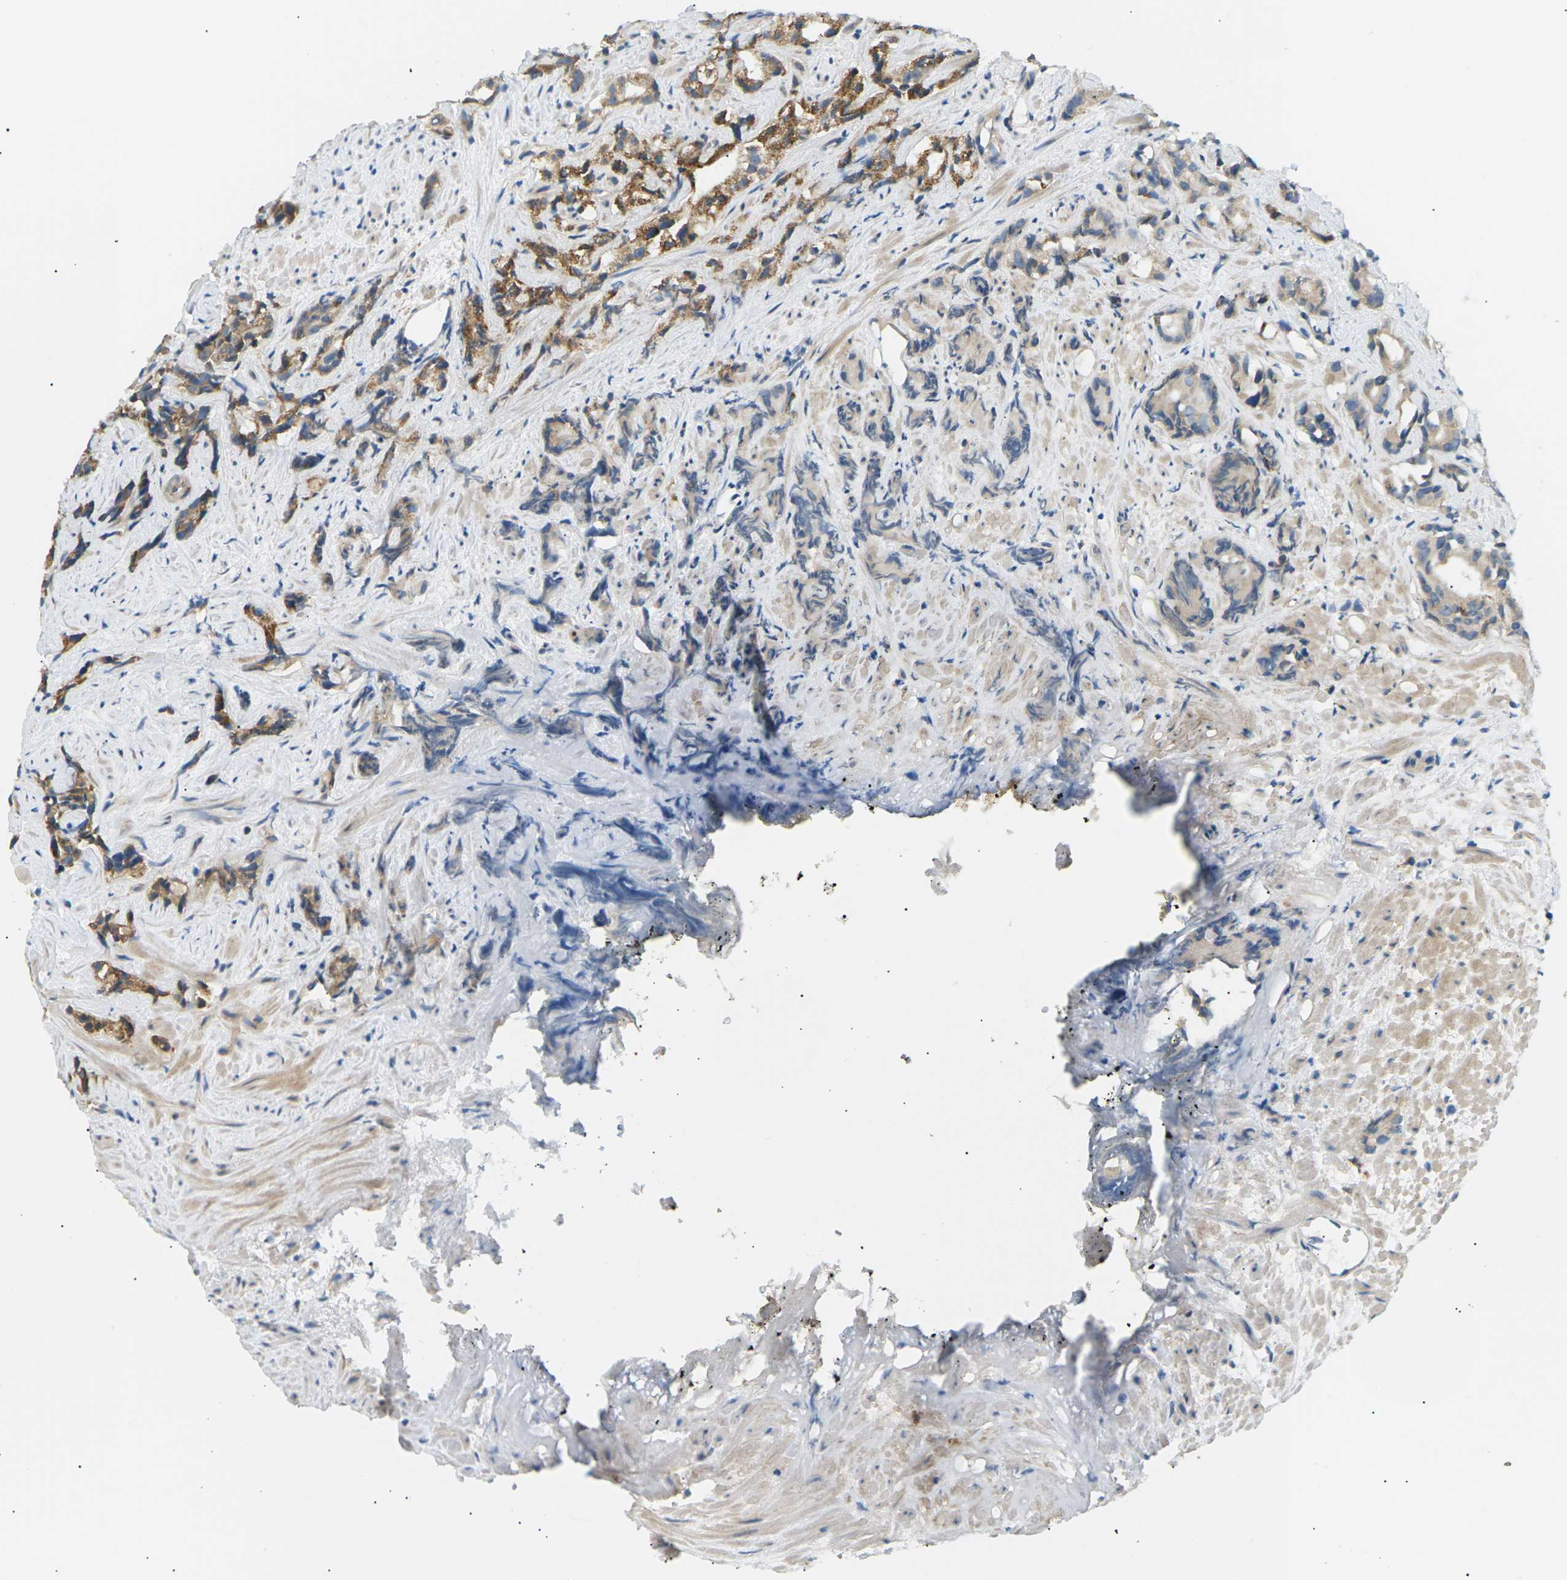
{"staining": {"intensity": "moderate", "quantity": ">75%", "location": "cytoplasmic/membranous"}, "tissue": "prostate cancer", "cell_type": "Tumor cells", "image_type": "cancer", "snomed": [{"axis": "morphology", "description": "Adenocarcinoma, Low grade"}, {"axis": "topography", "description": "Prostate"}], "caption": "Tumor cells exhibit medium levels of moderate cytoplasmic/membranous expression in approximately >75% of cells in human prostate adenocarcinoma (low-grade).", "gene": "TBC1D8", "patient": {"sex": "male", "age": 89}}